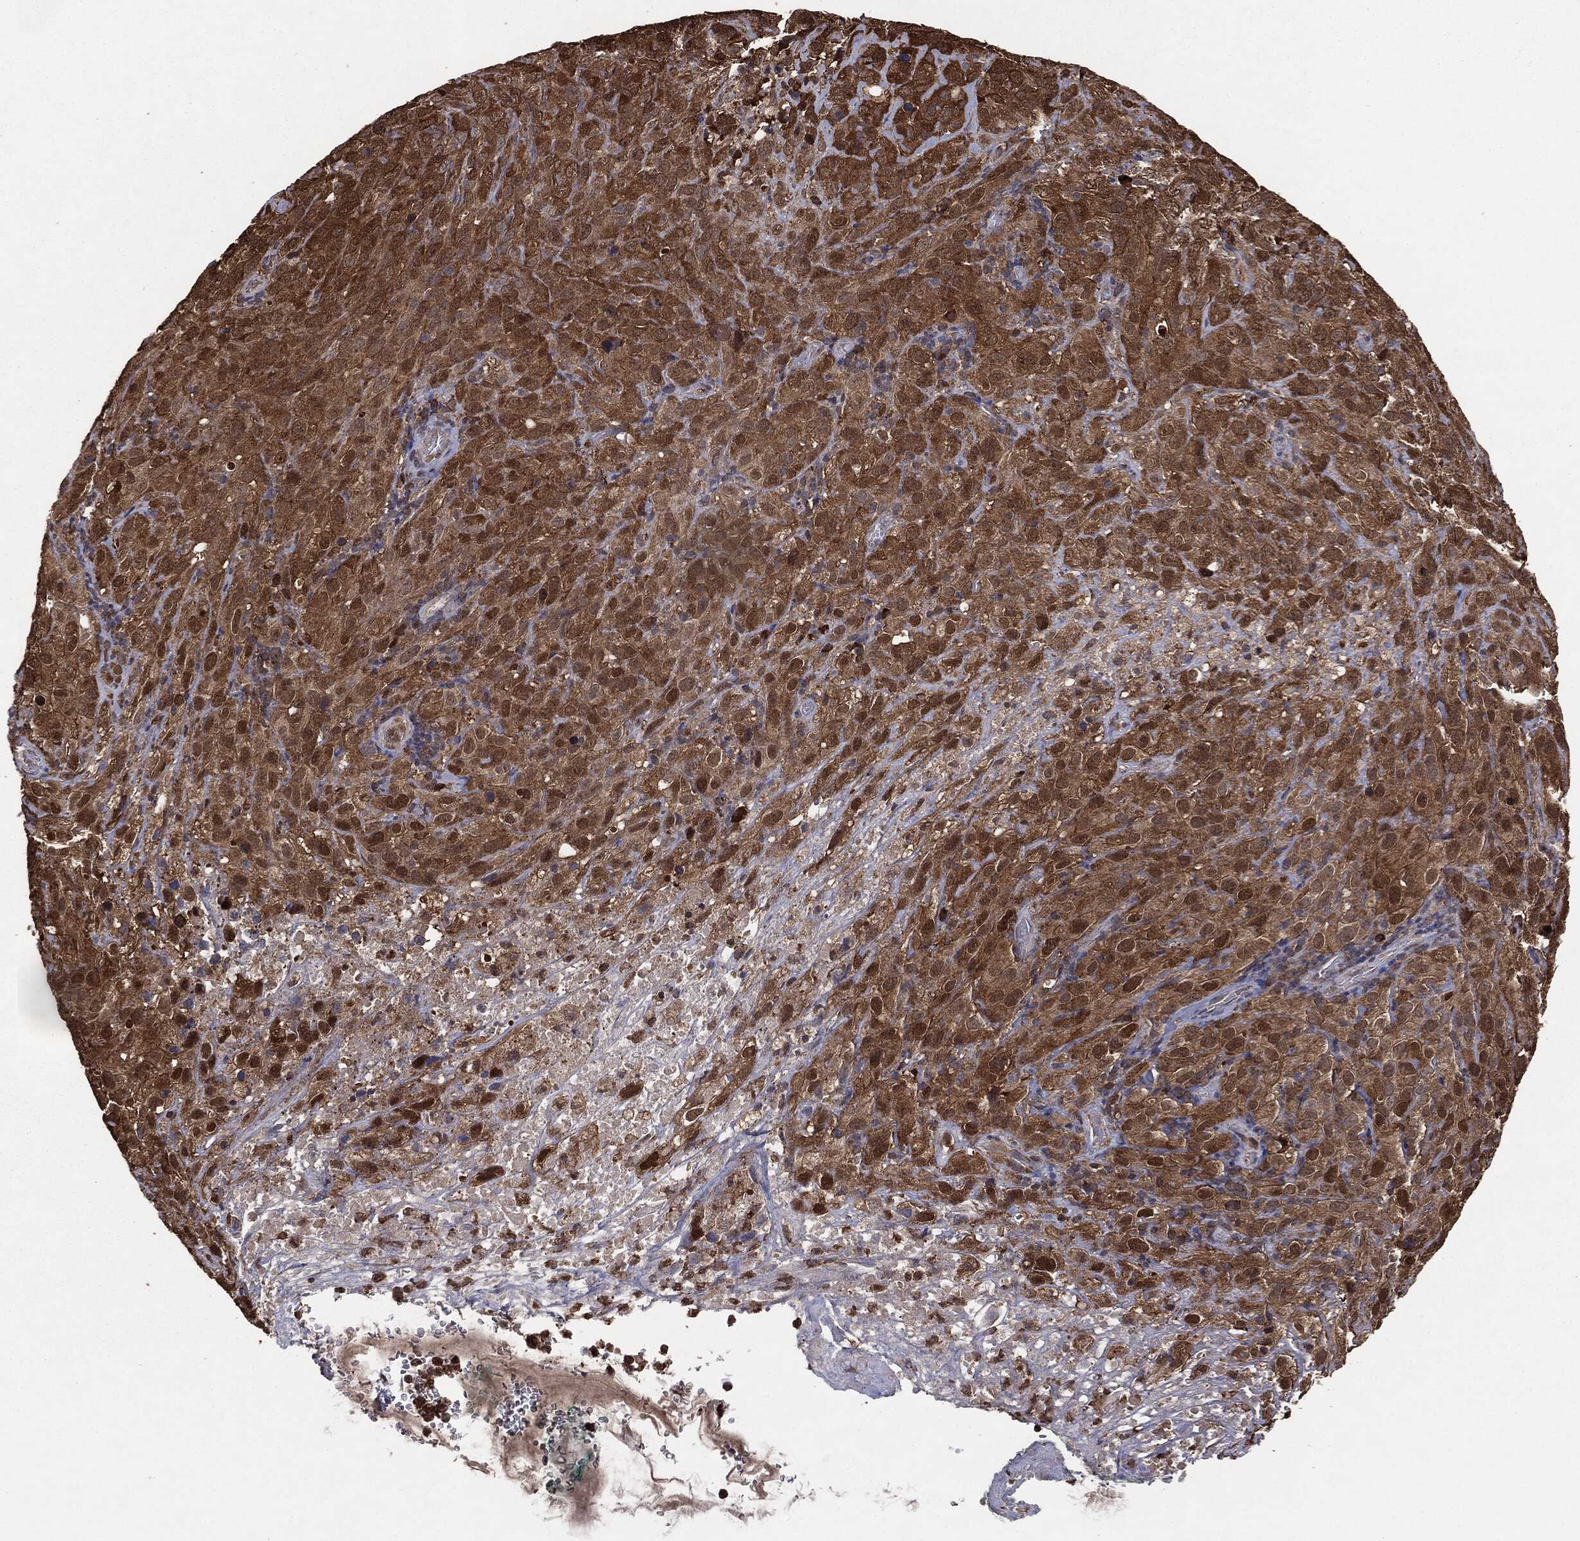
{"staining": {"intensity": "strong", "quantity": ">75%", "location": "cytoplasmic/membranous"}, "tissue": "cervical cancer", "cell_type": "Tumor cells", "image_type": "cancer", "snomed": [{"axis": "morphology", "description": "Squamous cell carcinoma, NOS"}, {"axis": "topography", "description": "Cervix"}], "caption": "Immunohistochemical staining of human cervical cancer displays high levels of strong cytoplasmic/membranous expression in about >75% of tumor cells. (DAB = brown stain, brightfield microscopy at high magnification).", "gene": "NME1", "patient": {"sex": "female", "age": 51}}